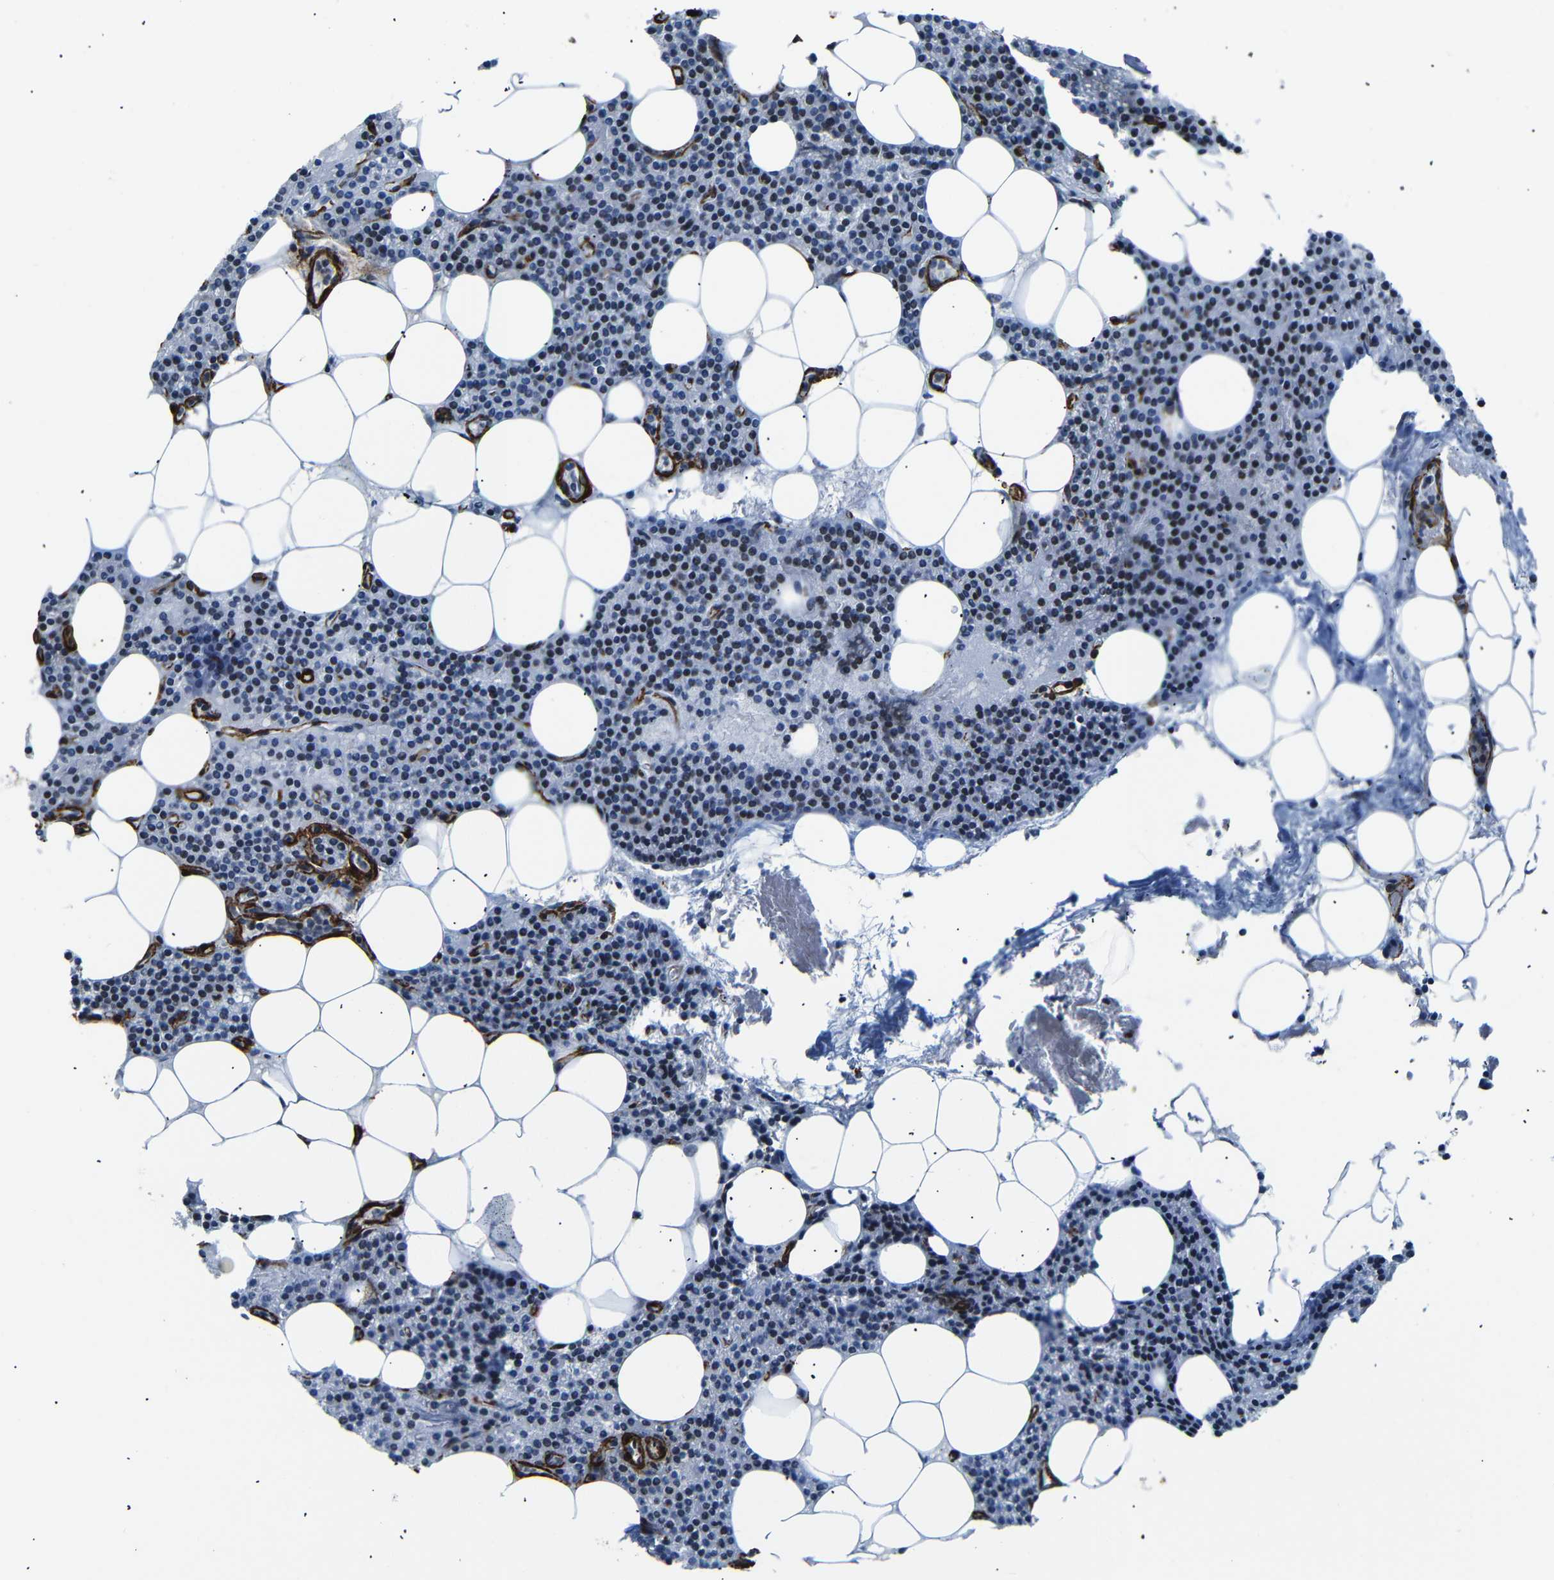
{"staining": {"intensity": "negative", "quantity": "none", "location": "none"}, "tissue": "parathyroid gland", "cell_type": "Glandular cells", "image_type": "normal", "snomed": [{"axis": "morphology", "description": "Normal tissue, NOS"}, {"axis": "morphology", "description": "Adenoma, NOS"}, {"axis": "topography", "description": "Parathyroid gland"}], "caption": "Photomicrograph shows no protein staining in glandular cells of benign parathyroid gland. (DAB immunohistochemistry (IHC) visualized using brightfield microscopy, high magnification).", "gene": "ACTA2", "patient": {"sex": "female", "age": 51}}